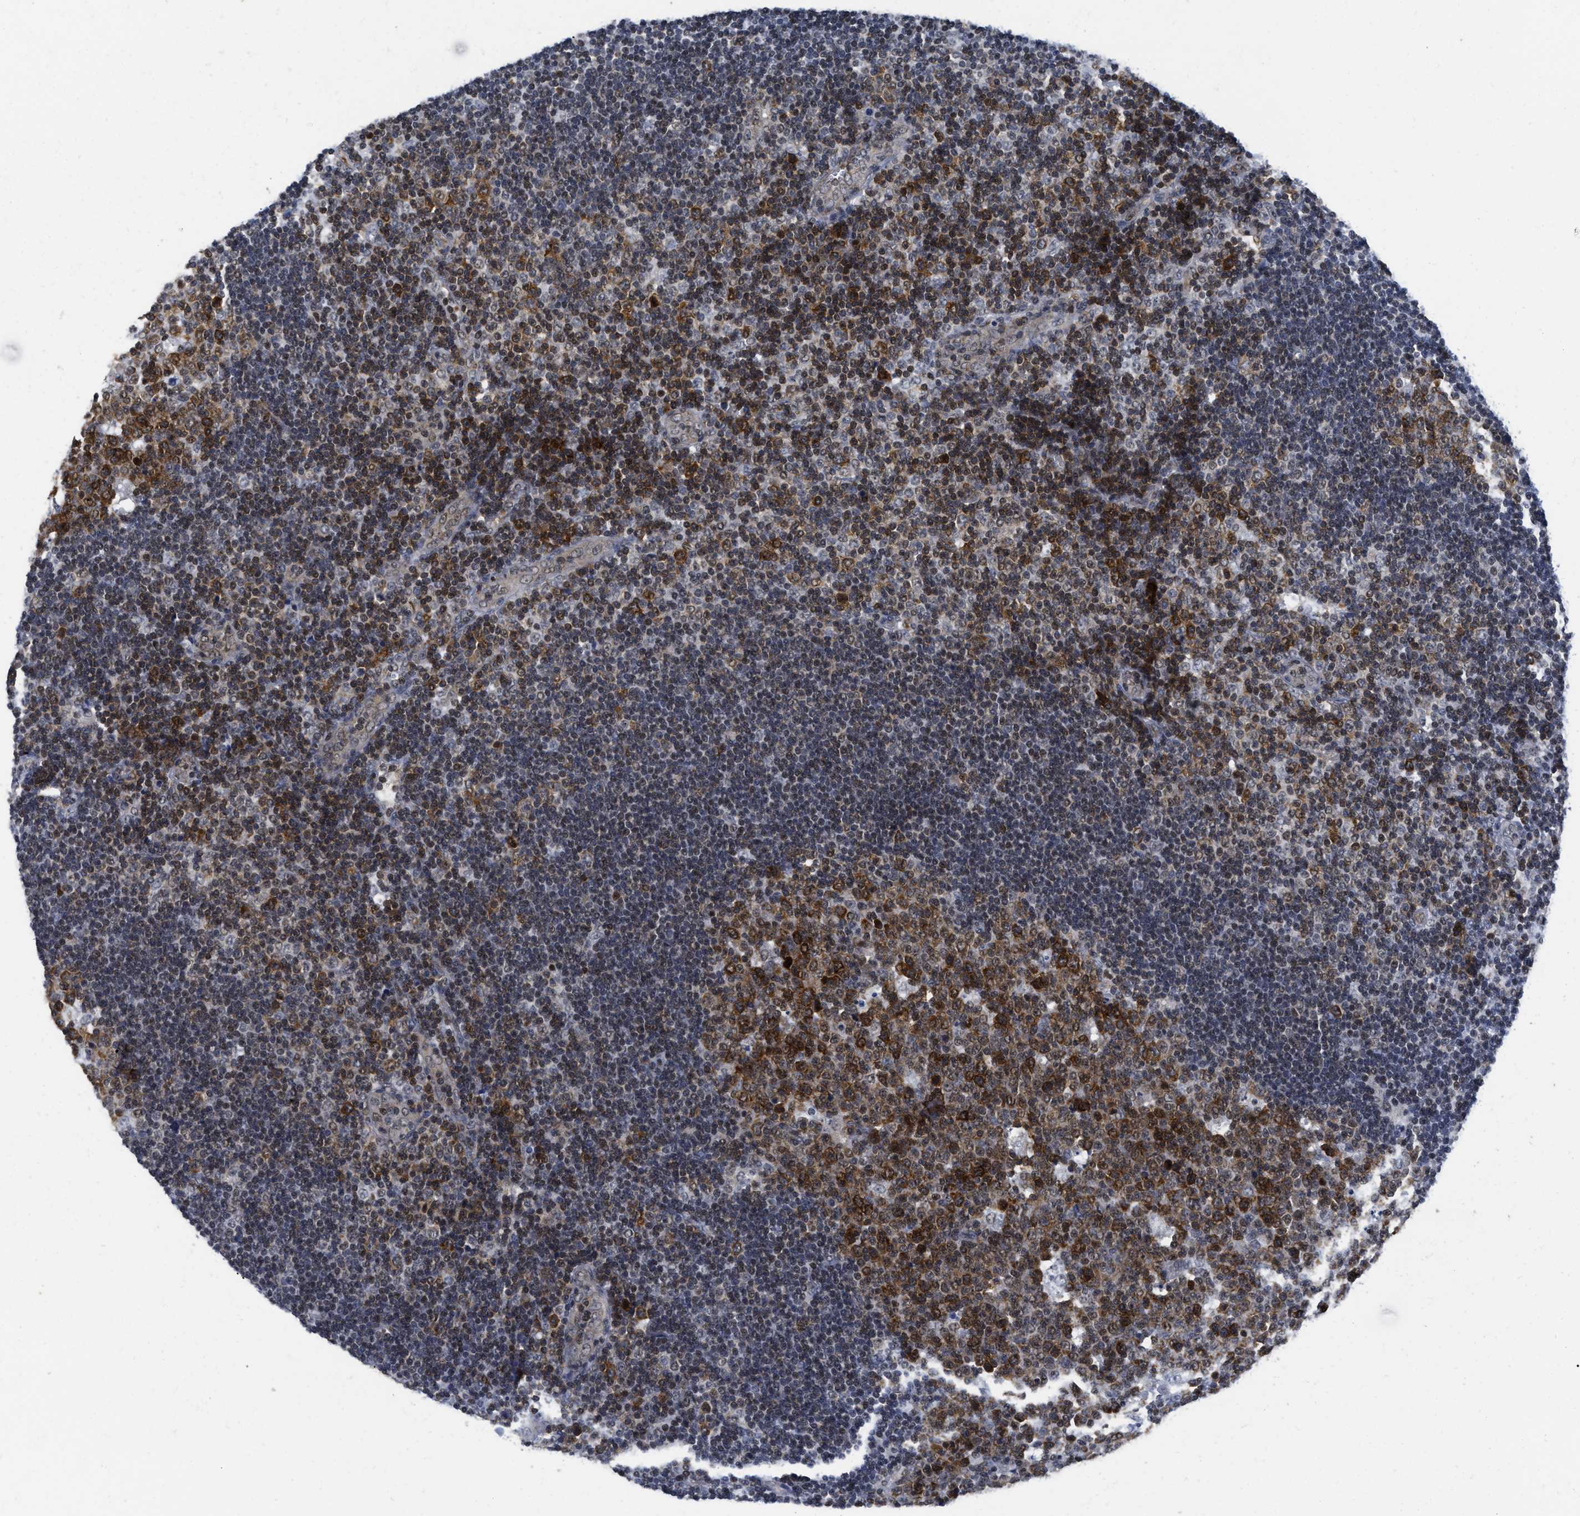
{"staining": {"intensity": "strong", "quantity": ">75%", "location": "cytoplasmic/membranous"}, "tissue": "lymph node", "cell_type": "Germinal center cells", "image_type": "normal", "snomed": [{"axis": "morphology", "description": "Normal tissue, NOS"}, {"axis": "topography", "description": "Lymph node"}, {"axis": "topography", "description": "Salivary gland"}], "caption": "Lymph node stained with DAB (3,3'-diaminobenzidine) immunohistochemistry shows high levels of strong cytoplasmic/membranous expression in about >75% of germinal center cells. The staining was performed using DAB, with brown indicating positive protein expression. Nuclei are stained blue with hematoxylin.", "gene": "HIF1A", "patient": {"sex": "male", "age": 8}}